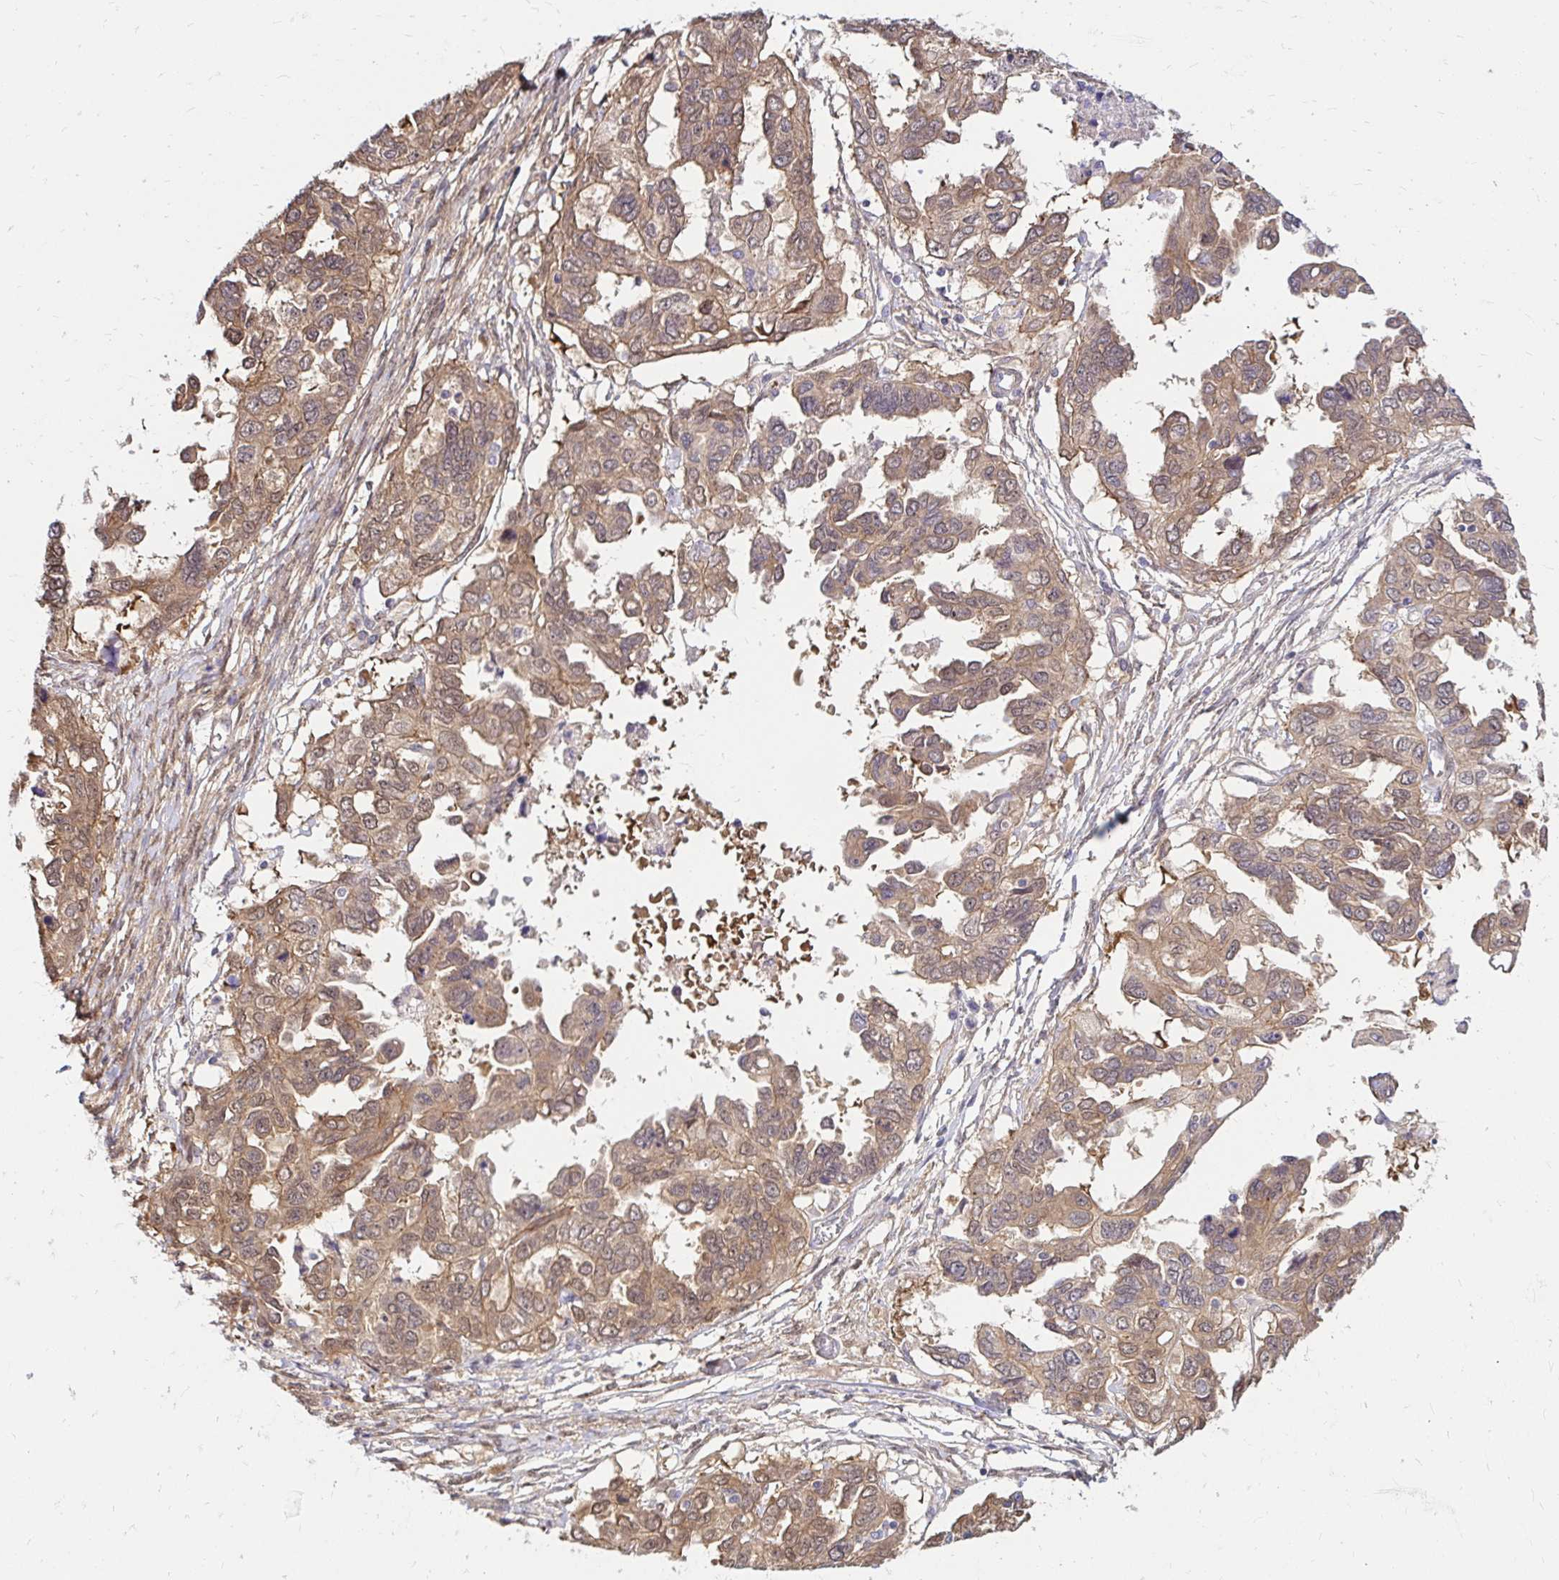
{"staining": {"intensity": "moderate", "quantity": ">75%", "location": "cytoplasmic/membranous,nuclear"}, "tissue": "ovarian cancer", "cell_type": "Tumor cells", "image_type": "cancer", "snomed": [{"axis": "morphology", "description": "Cystadenocarcinoma, serous, NOS"}, {"axis": "topography", "description": "Ovary"}], "caption": "Immunohistochemistry micrograph of human ovarian cancer stained for a protein (brown), which reveals medium levels of moderate cytoplasmic/membranous and nuclear staining in about >75% of tumor cells.", "gene": "YAP1", "patient": {"sex": "female", "age": 53}}